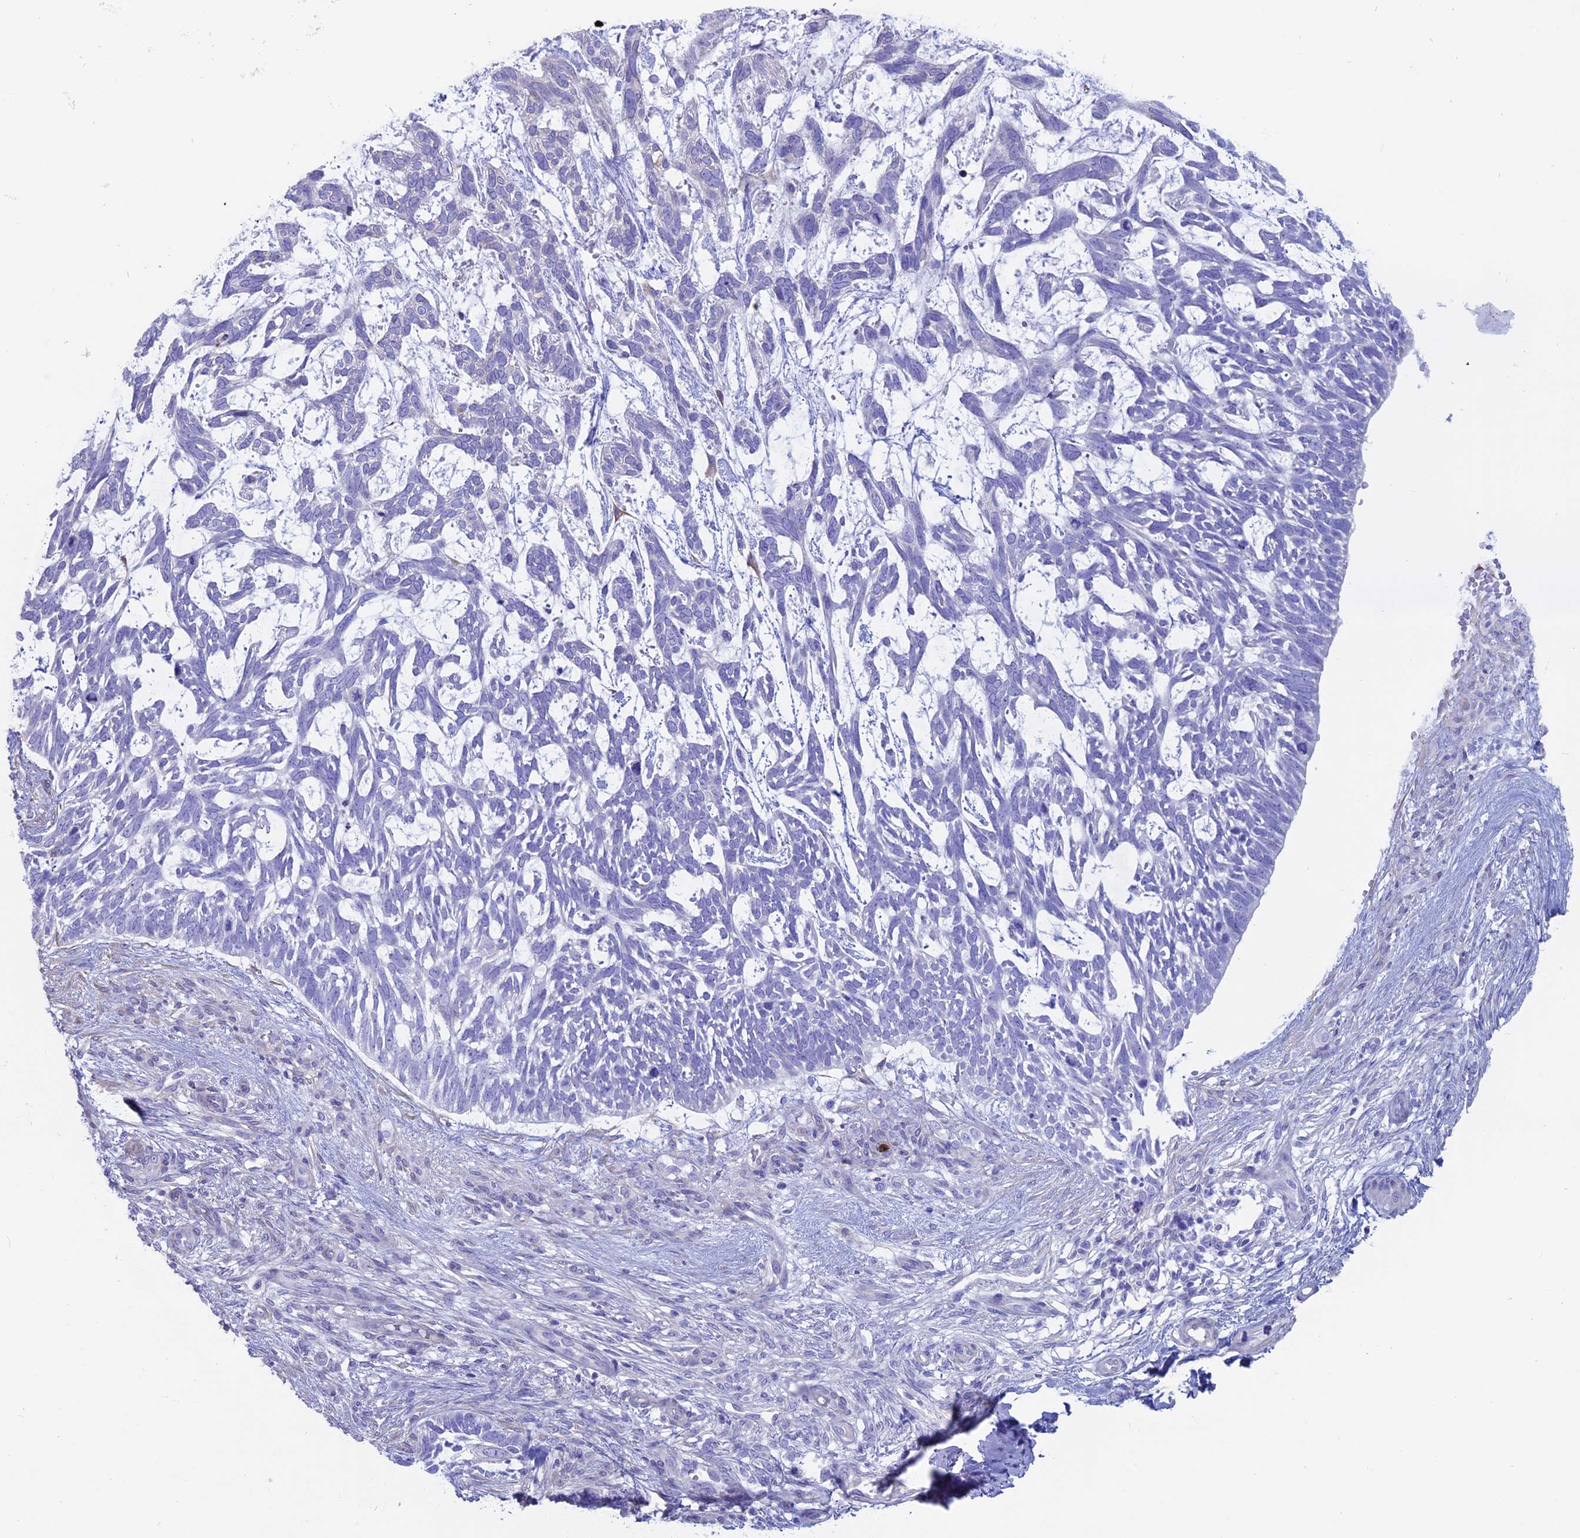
{"staining": {"intensity": "negative", "quantity": "none", "location": "none"}, "tissue": "skin cancer", "cell_type": "Tumor cells", "image_type": "cancer", "snomed": [{"axis": "morphology", "description": "Basal cell carcinoma"}, {"axis": "topography", "description": "Skin"}], "caption": "DAB immunohistochemical staining of skin cancer reveals no significant positivity in tumor cells.", "gene": "OR2AE1", "patient": {"sex": "male", "age": 88}}